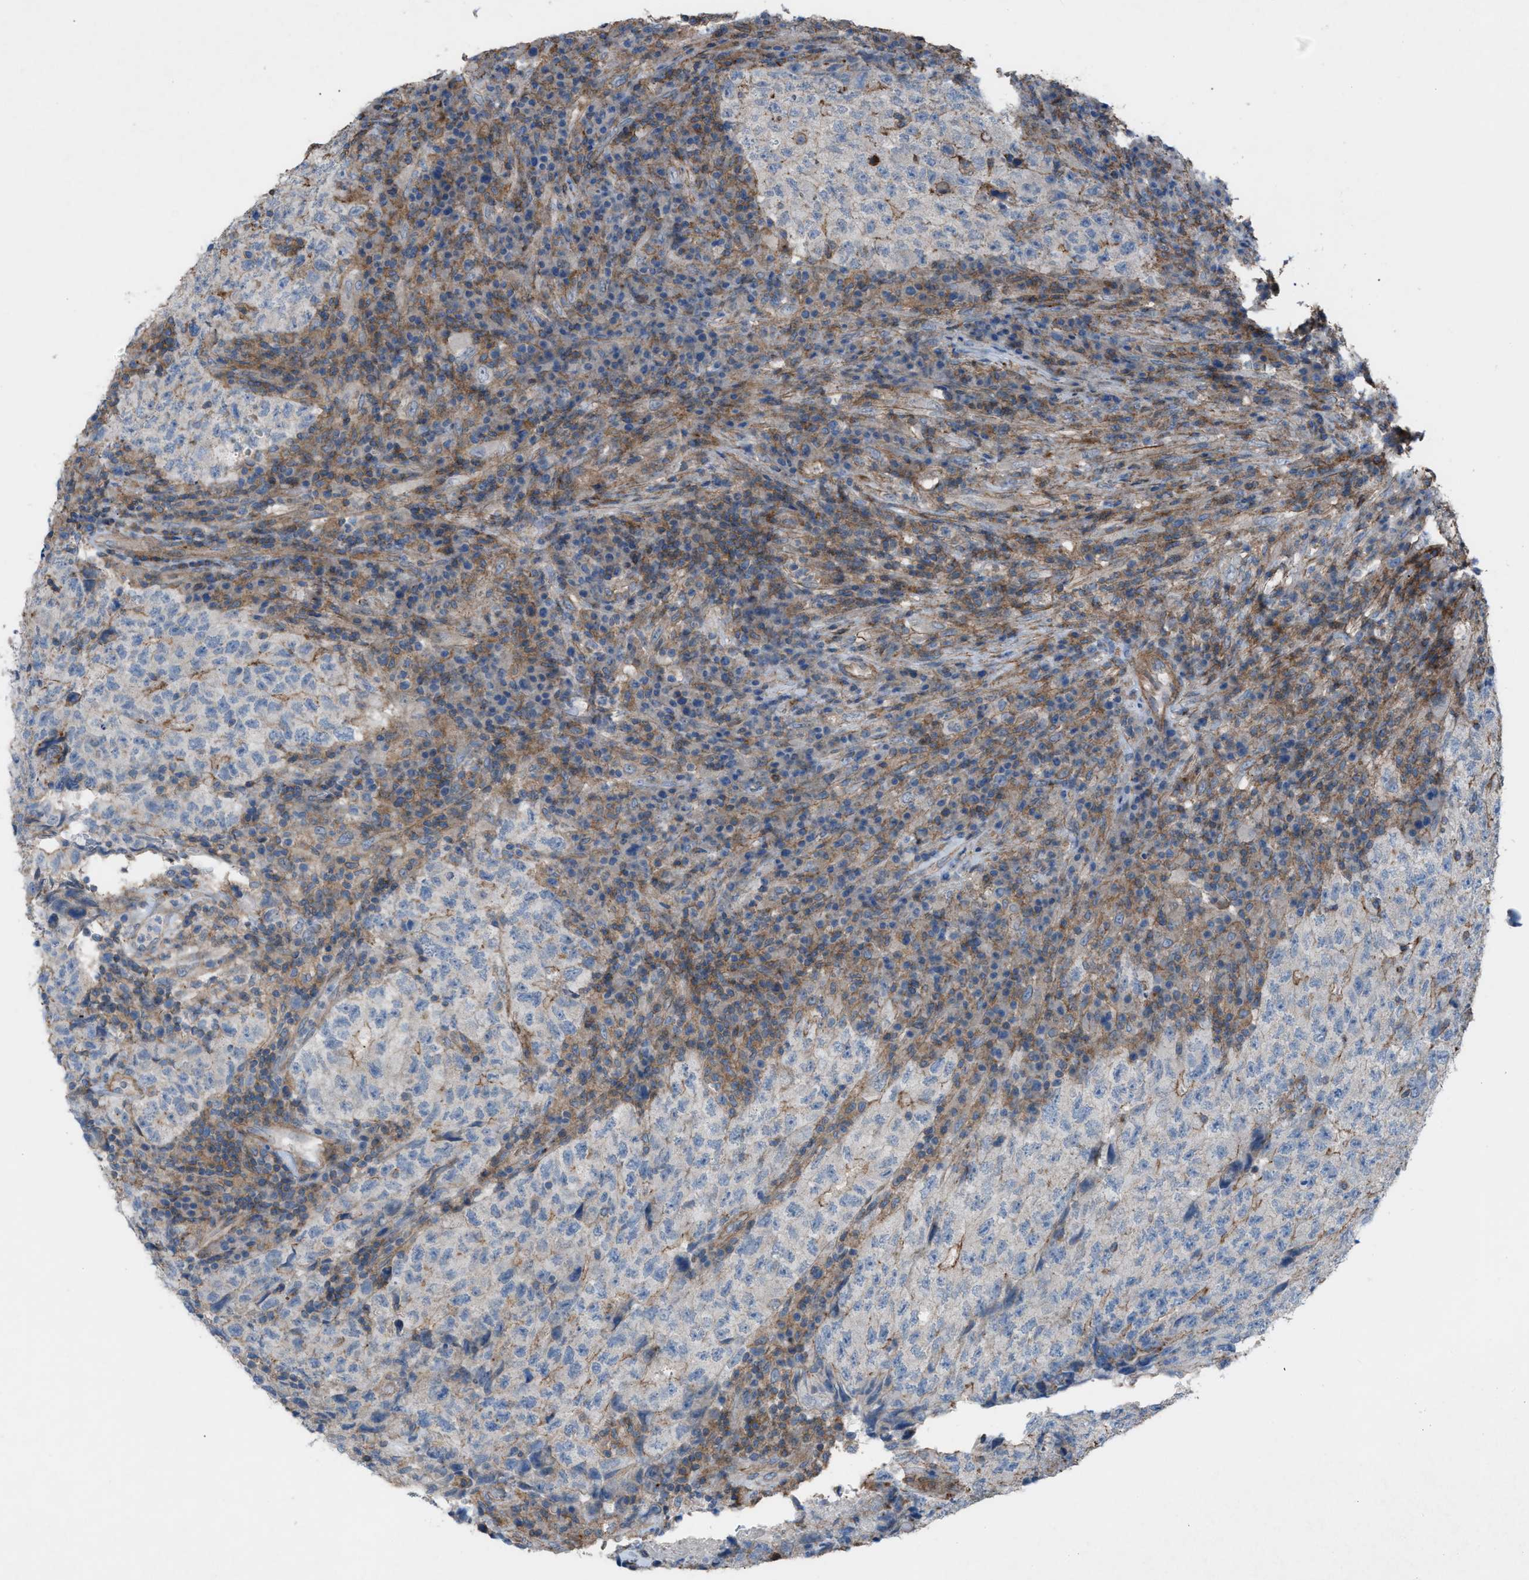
{"staining": {"intensity": "negative", "quantity": "none", "location": "none"}, "tissue": "testis cancer", "cell_type": "Tumor cells", "image_type": "cancer", "snomed": [{"axis": "morphology", "description": "Necrosis, NOS"}, {"axis": "morphology", "description": "Carcinoma, Embryonal, NOS"}, {"axis": "topography", "description": "Testis"}], "caption": "DAB (3,3'-diaminobenzidine) immunohistochemical staining of human testis cancer displays no significant positivity in tumor cells. Brightfield microscopy of immunohistochemistry stained with DAB (brown) and hematoxylin (blue), captured at high magnification.", "gene": "NCK2", "patient": {"sex": "male", "age": 19}}